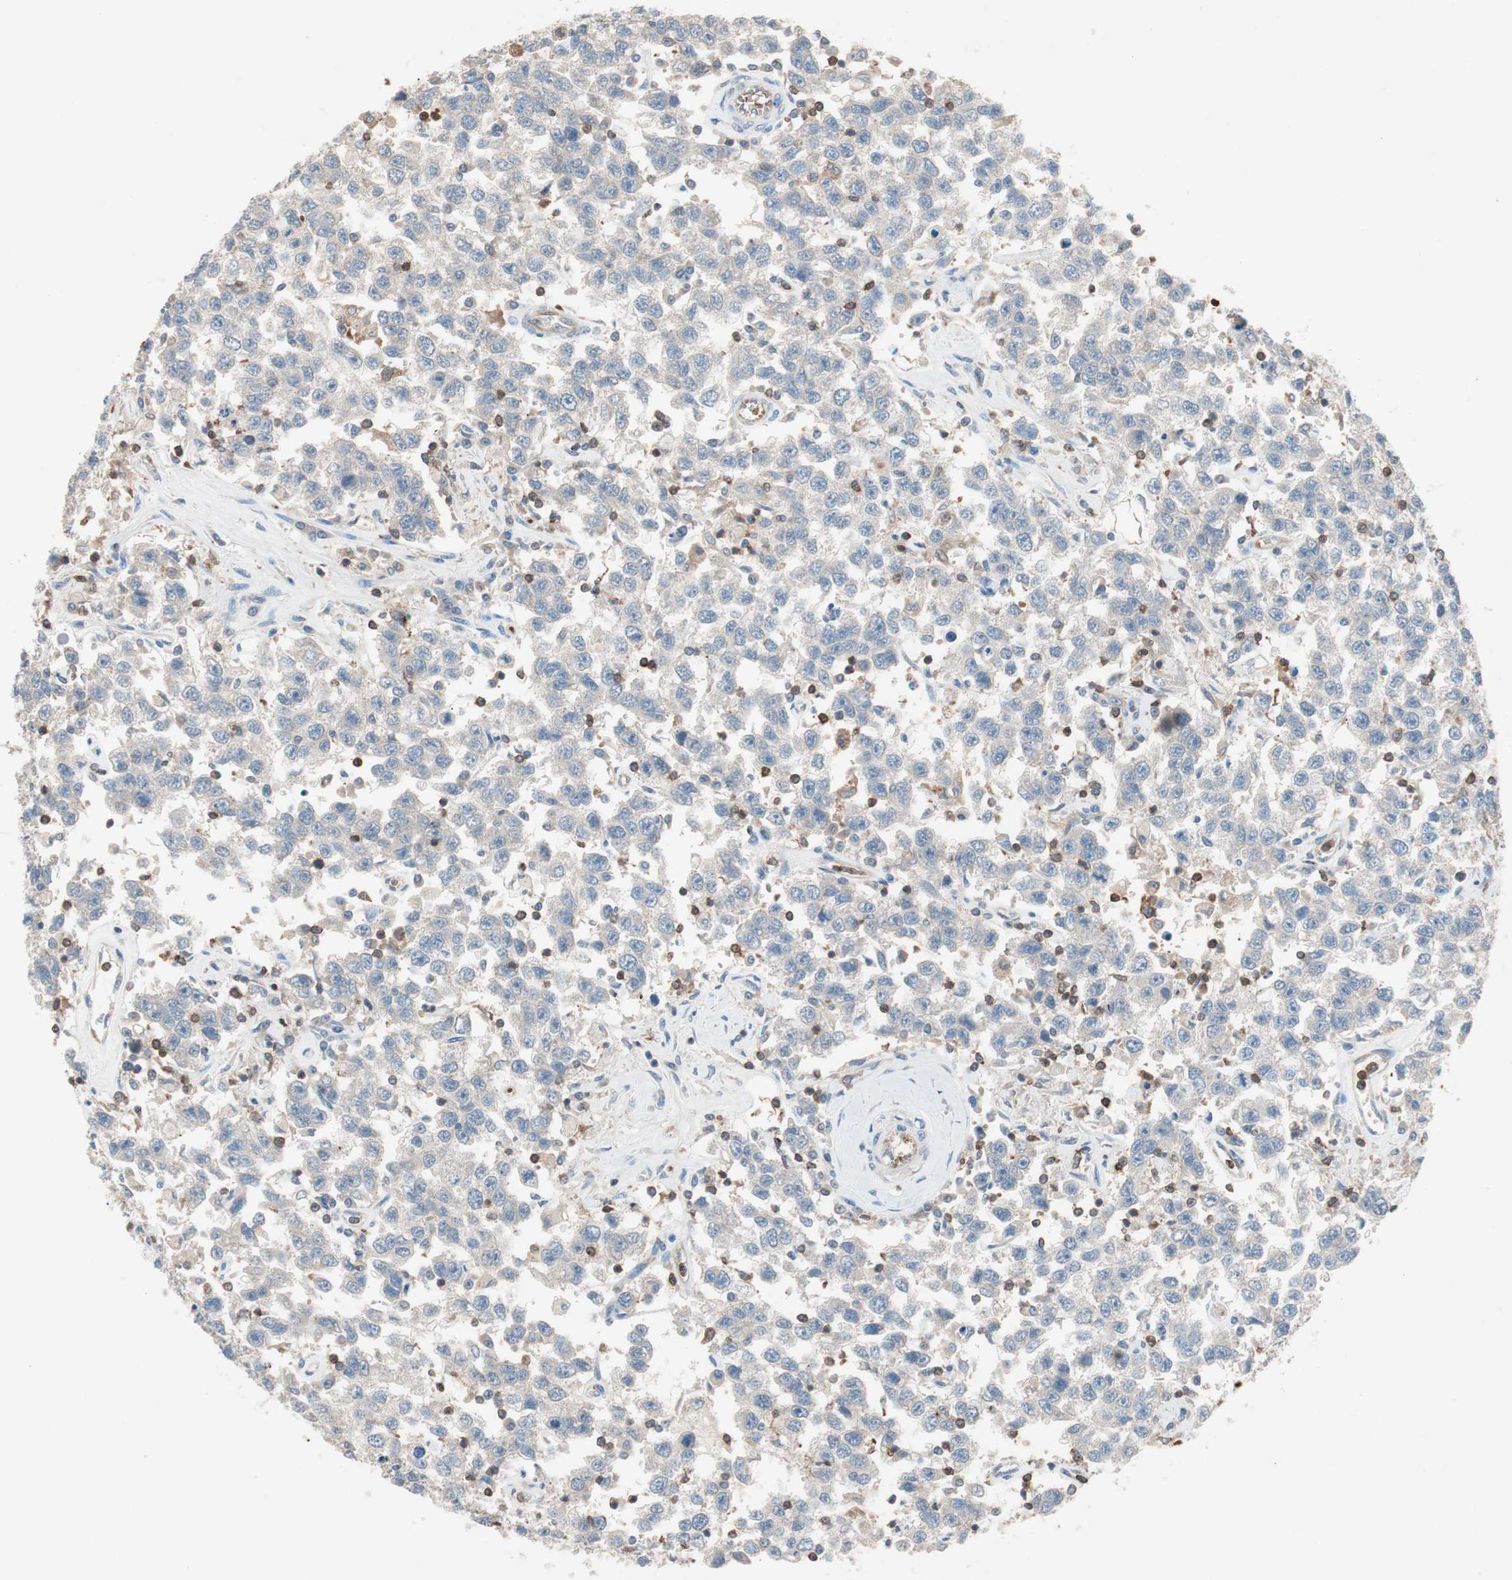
{"staining": {"intensity": "negative", "quantity": "none", "location": "none"}, "tissue": "testis cancer", "cell_type": "Tumor cells", "image_type": "cancer", "snomed": [{"axis": "morphology", "description": "Seminoma, NOS"}, {"axis": "topography", "description": "Testis"}], "caption": "Tumor cells show no significant expression in testis cancer.", "gene": "GALT", "patient": {"sex": "male", "age": 41}}